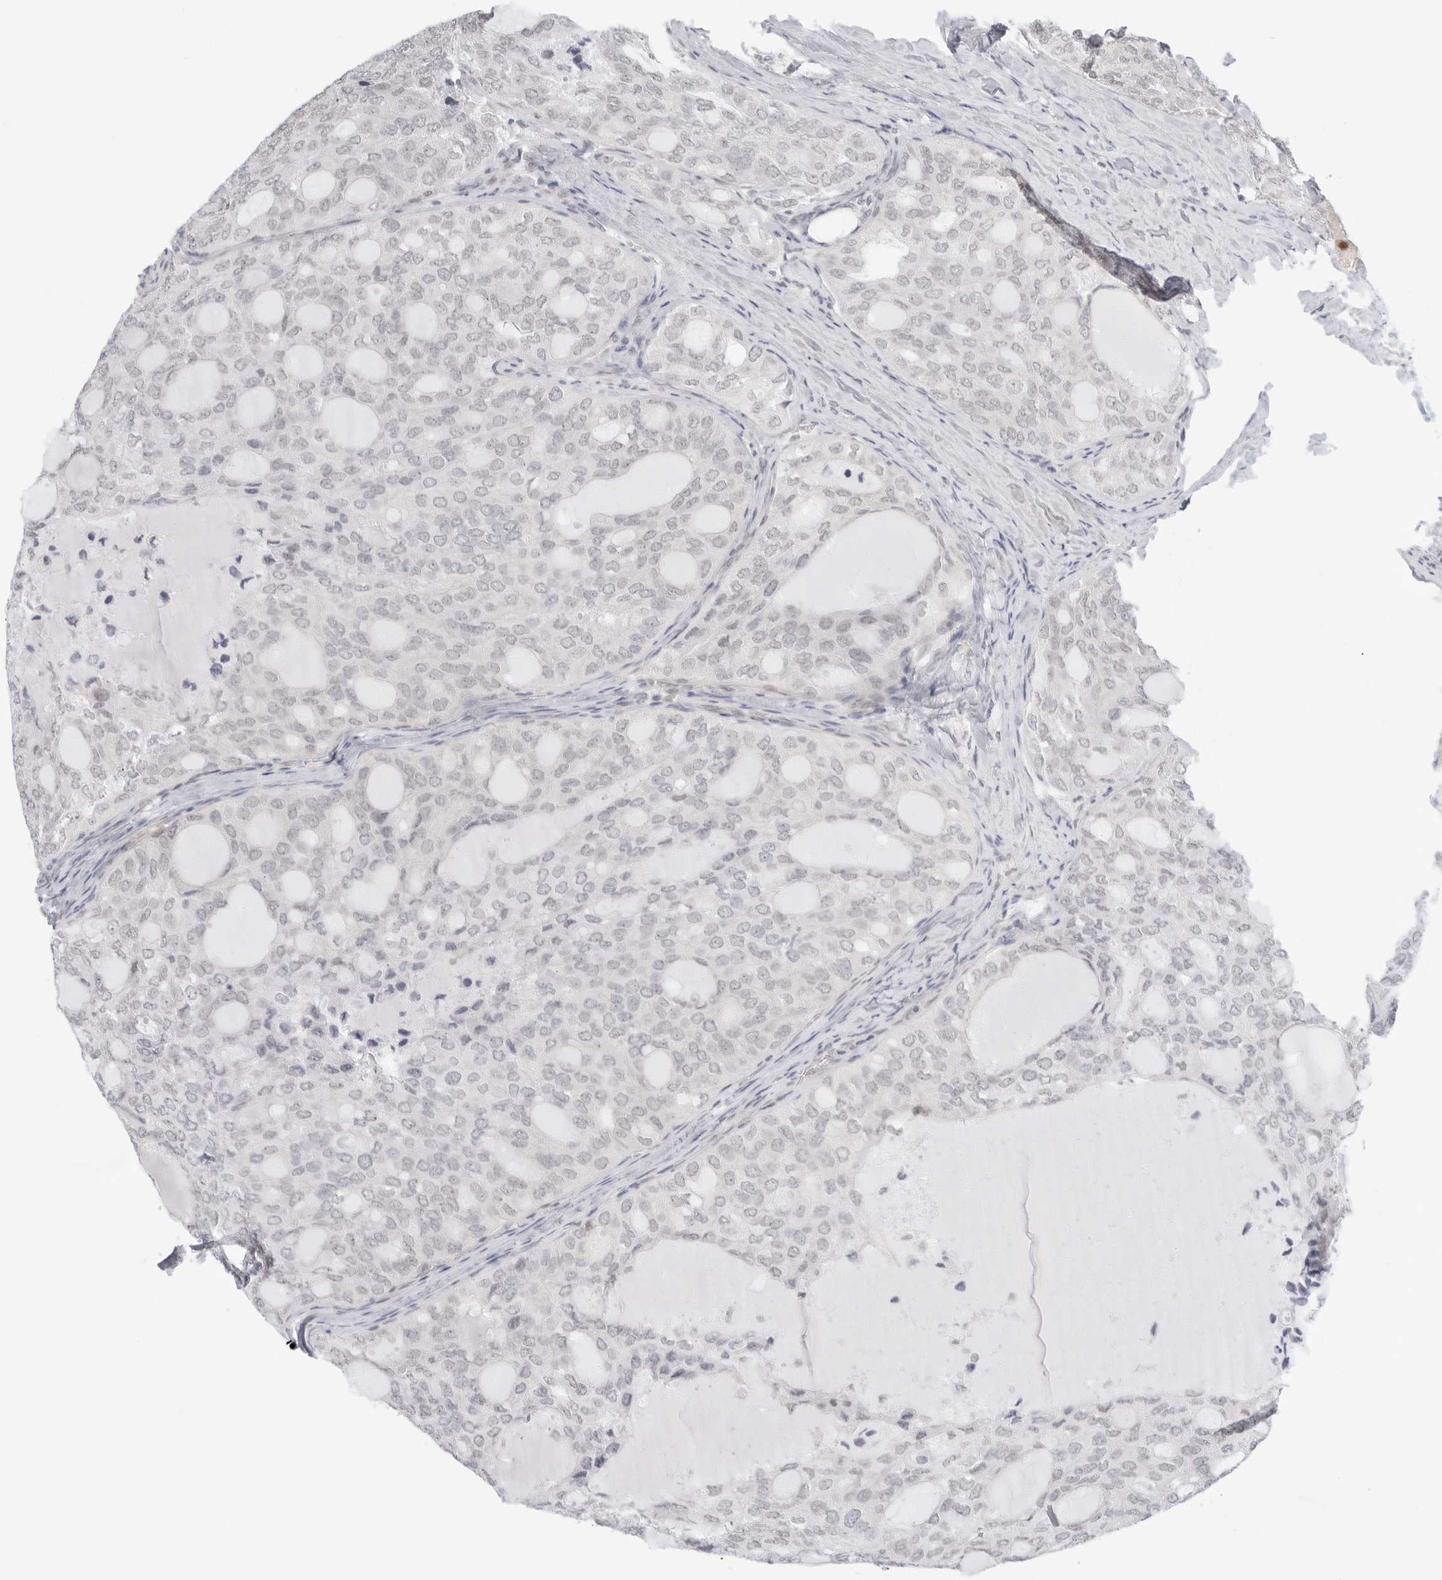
{"staining": {"intensity": "weak", "quantity": "<25%", "location": "nuclear"}, "tissue": "thyroid cancer", "cell_type": "Tumor cells", "image_type": "cancer", "snomed": [{"axis": "morphology", "description": "Follicular adenoma carcinoma, NOS"}, {"axis": "topography", "description": "Thyroid gland"}], "caption": "Histopathology image shows no protein staining in tumor cells of thyroid cancer (follicular adenoma carcinoma) tissue.", "gene": "MED18", "patient": {"sex": "male", "age": 75}}